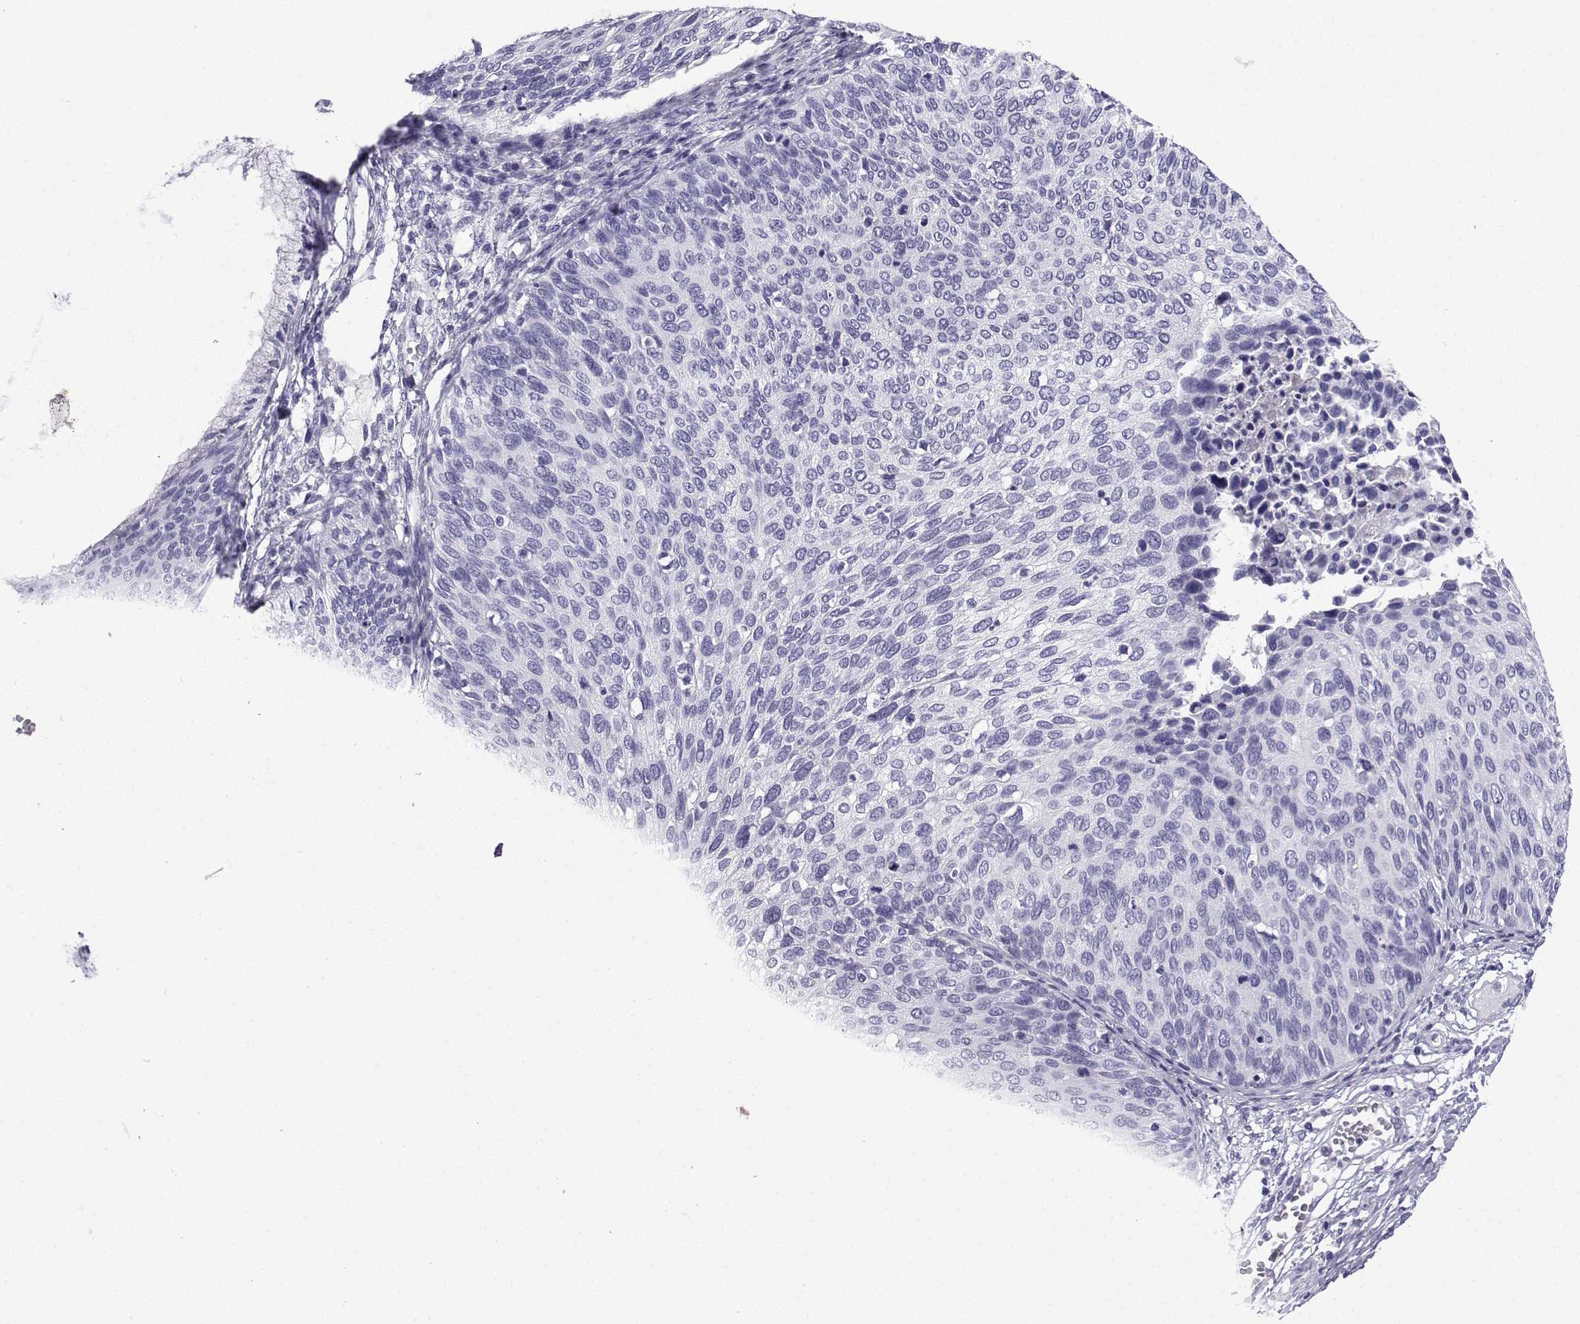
{"staining": {"intensity": "negative", "quantity": "none", "location": "none"}, "tissue": "cervical cancer", "cell_type": "Tumor cells", "image_type": "cancer", "snomed": [{"axis": "morphology", "description": "Squamous cell carcinoma, NOS"}, {"axis": "topography", "description": "Cervix"}], "caption": "High magnification brightfield microscopy of squamous cell carcinoma (cervical) stained with DAB (3,3'-diaminobenzidine) (brown) and counterstained with hematoxylin (blue): tumor cells show no significant staining. The staining was performed using DAB to visualize the protein expression in brown, while the nuclei were stained in blue with hematoxylin (Magnification: 20x).", "gene": "KCNF1", "patient": {"sex": "female", "age": 36}}